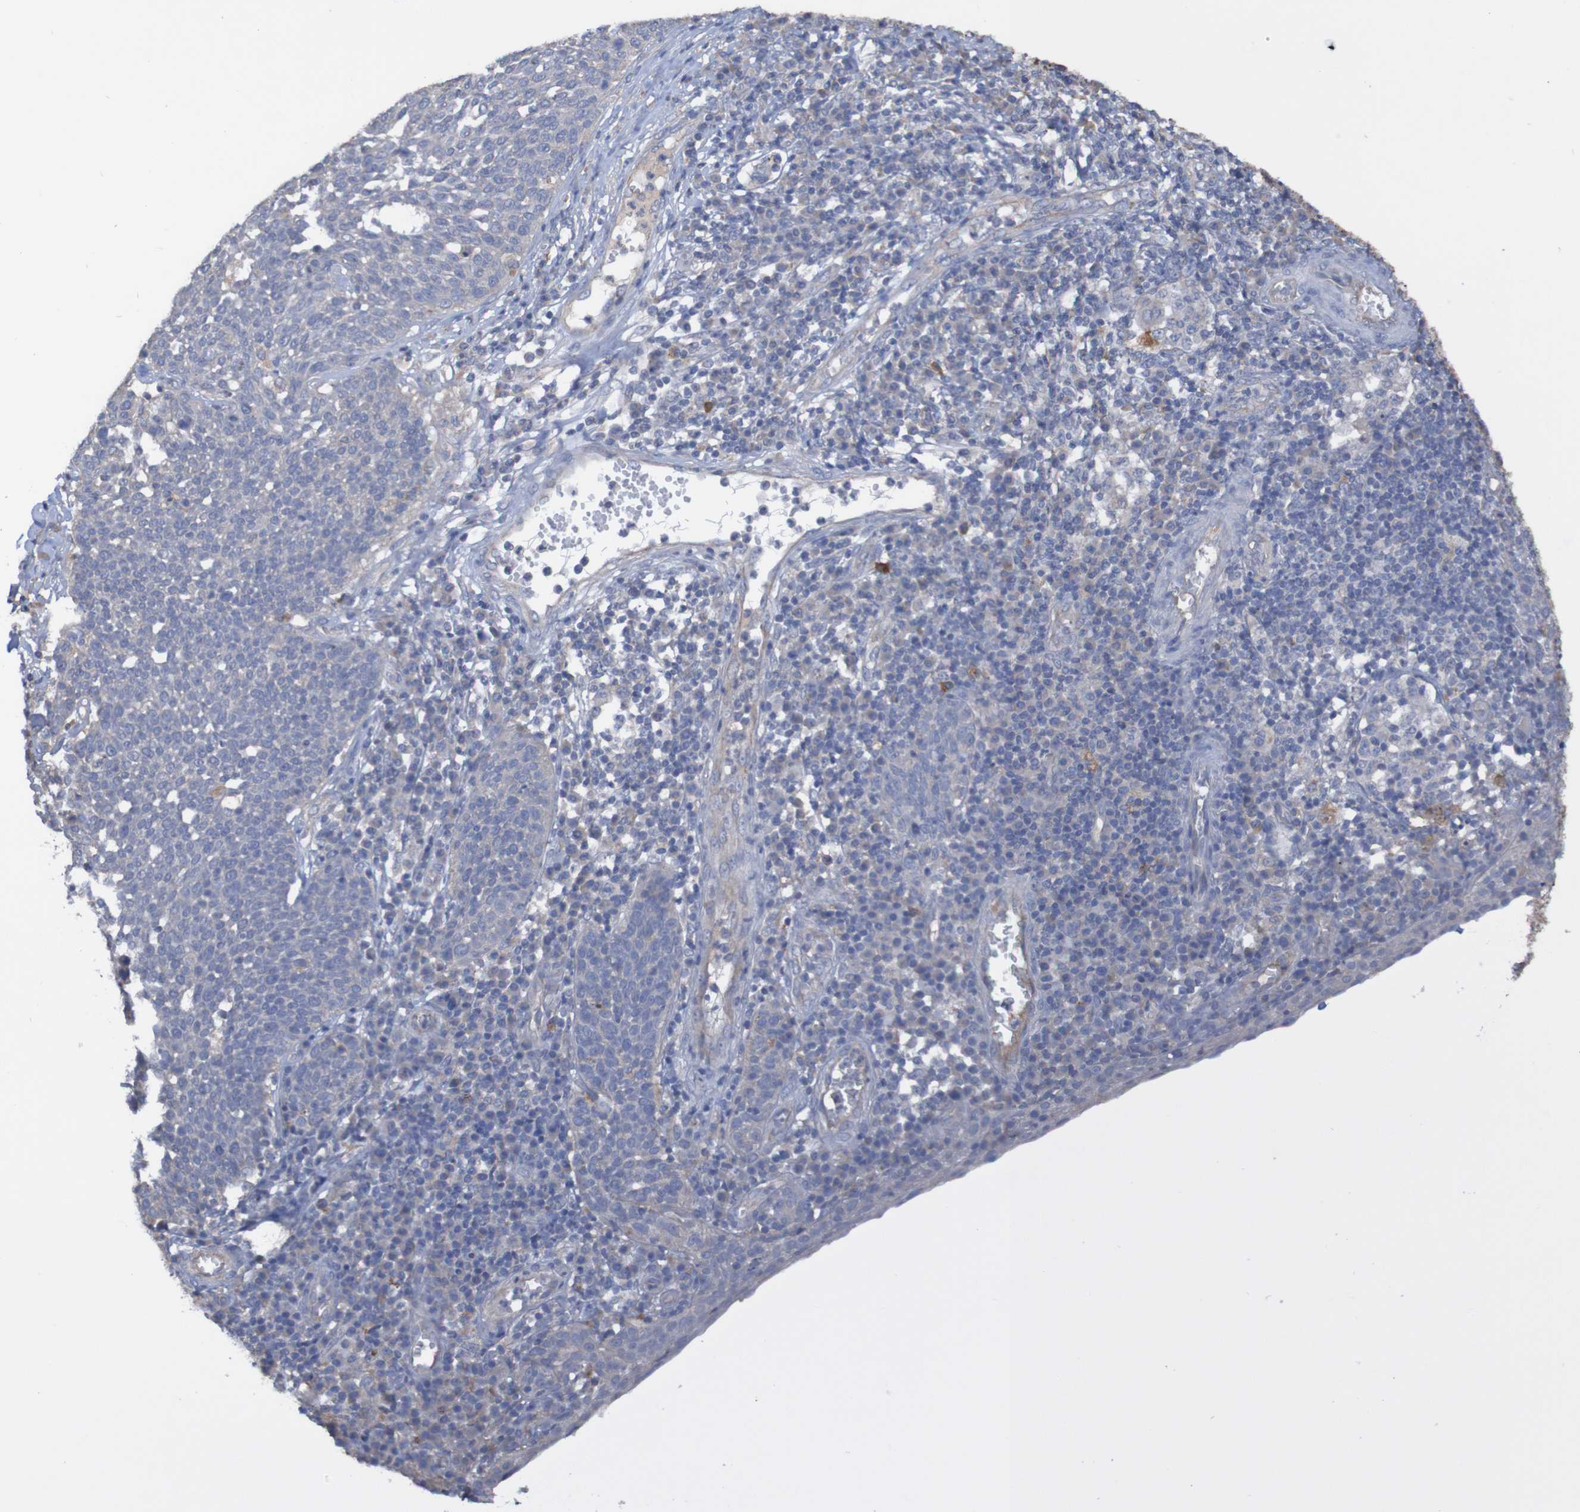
{"staining": {"intensity": "negative", "quantity": "none", "location": "none"}, "tissue": "cervical cancer", "cell_type": "Tumor cells", "image_type": "cancer", "snomed": [{"axis": "morphology", "description": "Squamous cell carcinoma, NOS"}, {"axis": "topography", "description": "Cervix"}], "caption": "DAB immunohistochemical staining of cervical cancer shows no significant staining in tumor cells. (DAB (3,3'-diaminobenzidine) IHC, high magnification).", "gene": "PHYH", "patient": {"sex": "female", "age": 34}}